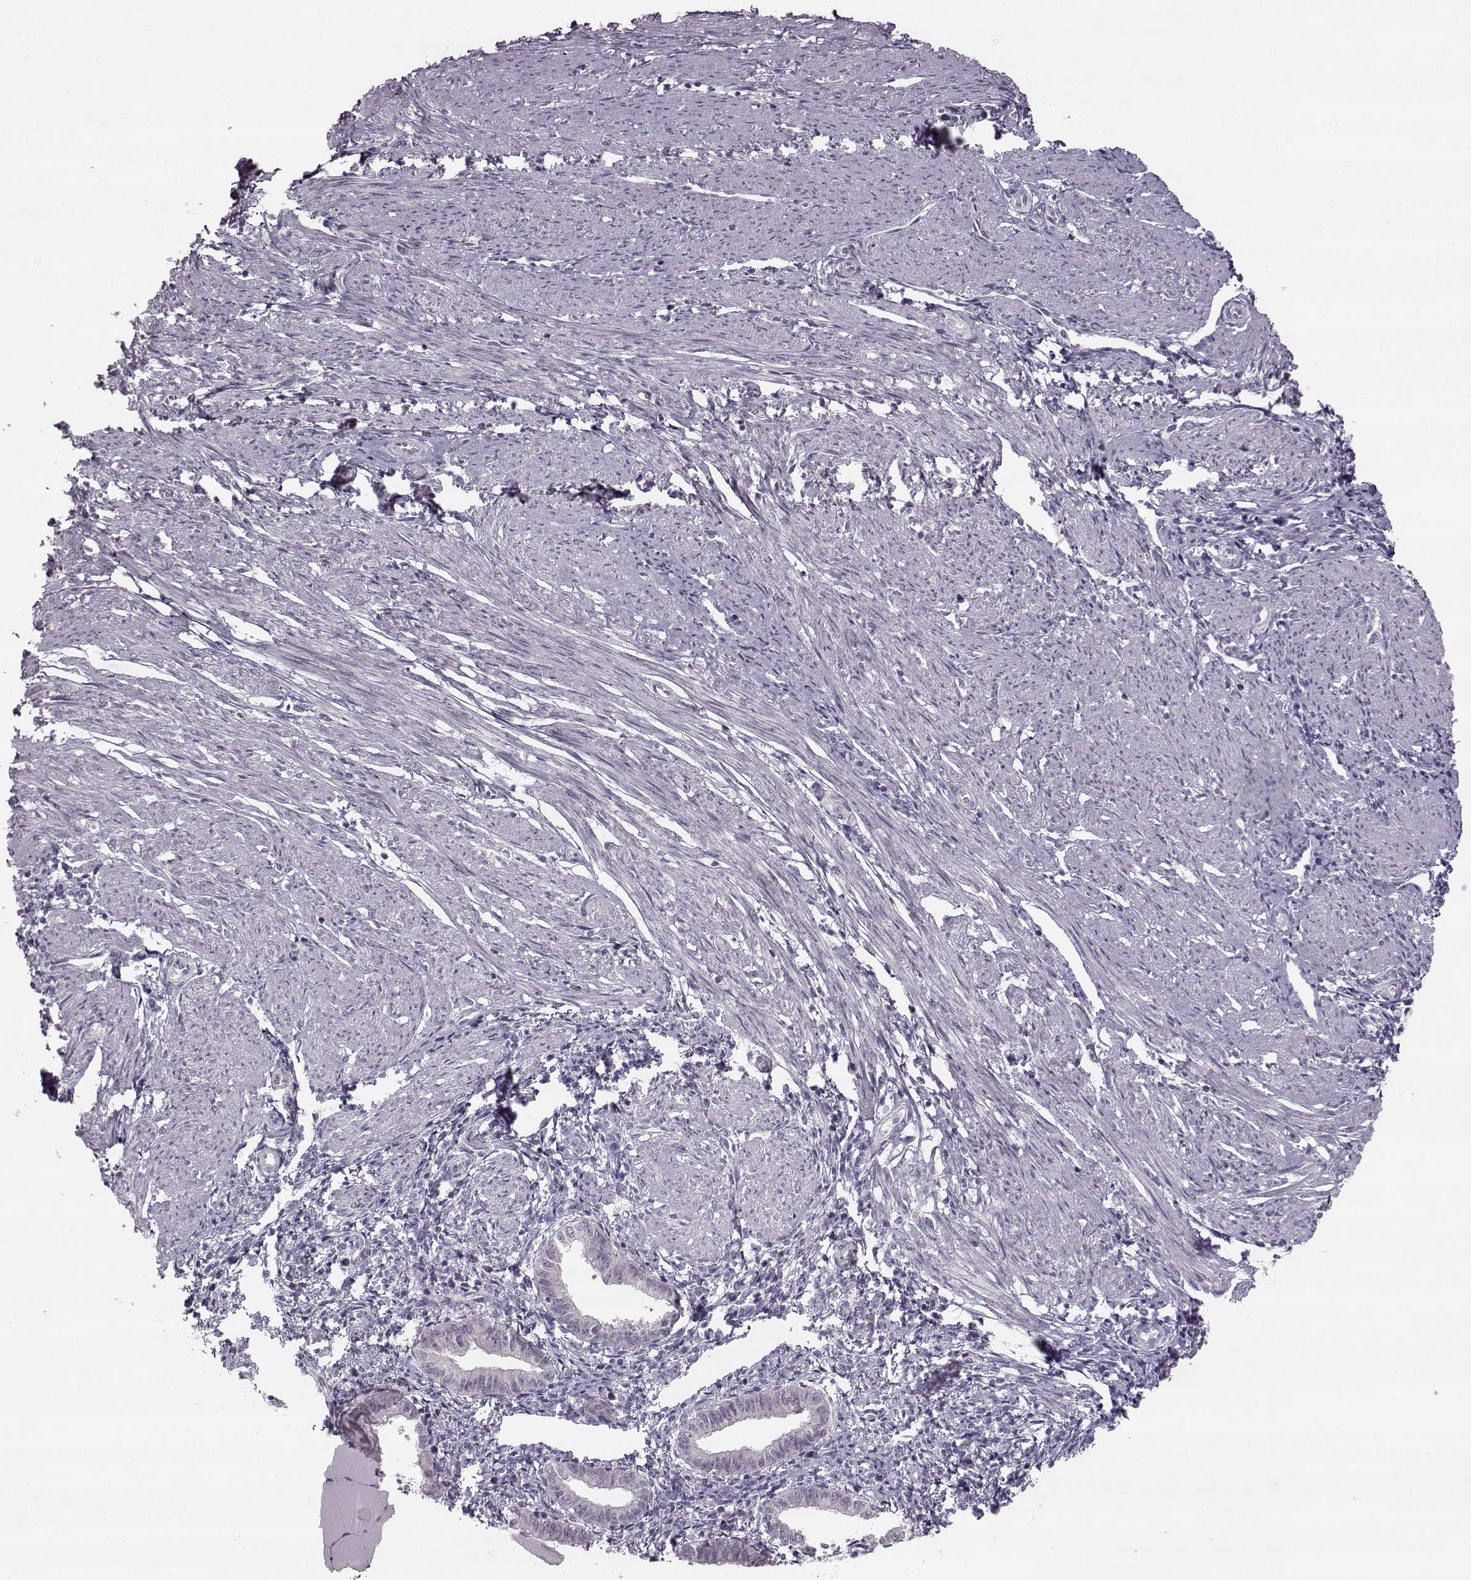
{"staining": {"intensity": "negative", "quantity": "none", "location": "none"}, "tissue": "endometrium", "cell_type": "Cells in endometrial stroma", "image_type": "normal", "snomed": [{"axis": "morphology", "description": "Normal tissue, NOS"}, {"axis": "topography", "description": "Endometrium"}], "caption": "IHC of normal endometrium exhibits no positivity in cells in endometrial stroma. The staining was performed using DAB (3,3'-diaminobenzidine) to visualize the protein expression in brown, while the nuclei were stained in blue with hematoxylin (Magnification: 20x).", "gene": "MAP6D1", "patient": {"sex": "female", "age": 37}}